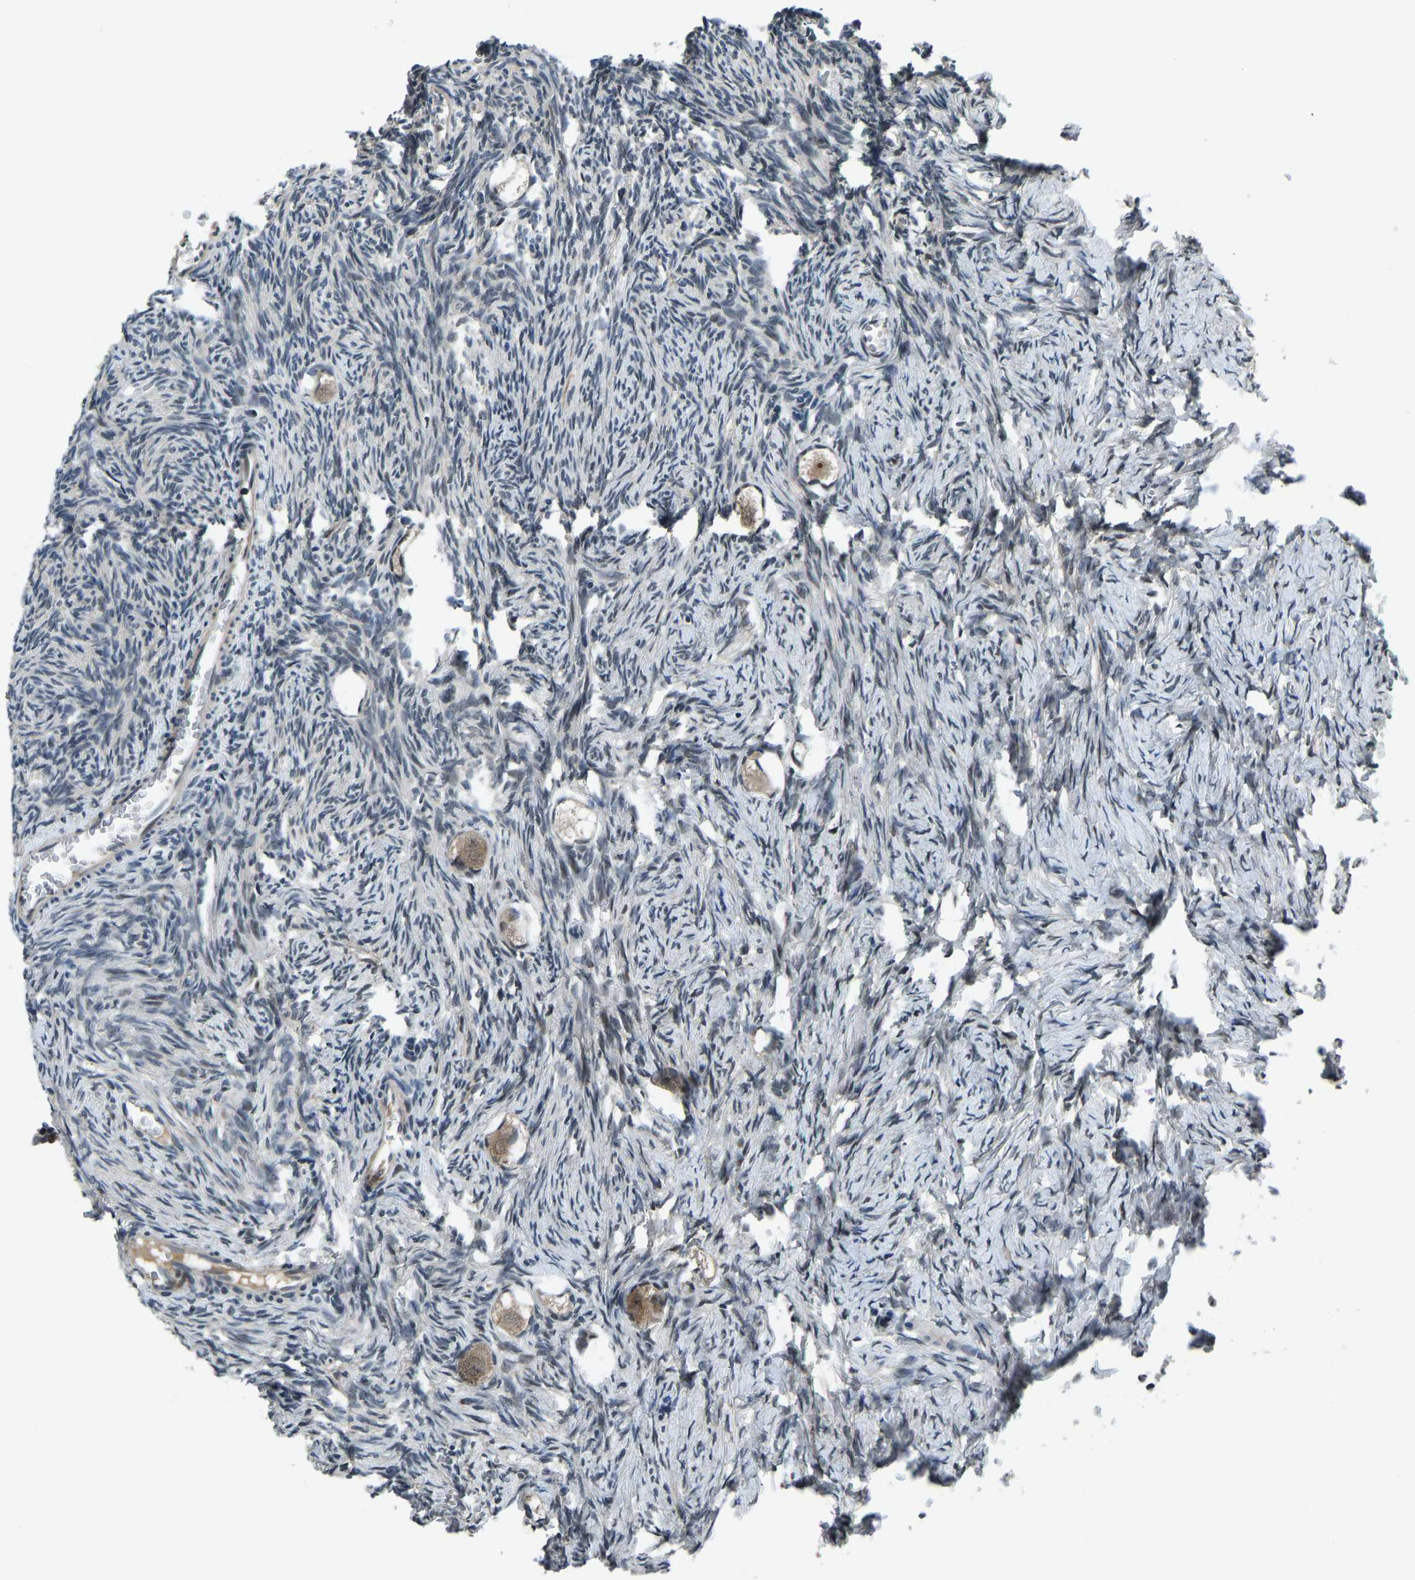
{"staining": {"intensity": "moderate", "quantity": ">75%", "location": "cytoplasmic/membranous"}, "tissue": "ovary", "cell_type": "Follicle cells", "image_type": "normal", "snomed": [{"axis": "morphology", "description": "Normal tissue, NOS"}, {"axis": "topography", "description": "Ovary"}], "caption": "Follicle cells exhibit medium levels of moderate cytoplasmic/membranous staining in about >75% of cells in normal human ovary.", "gene": "RLIM", "patient": {"sex": "female", "age": 27}}